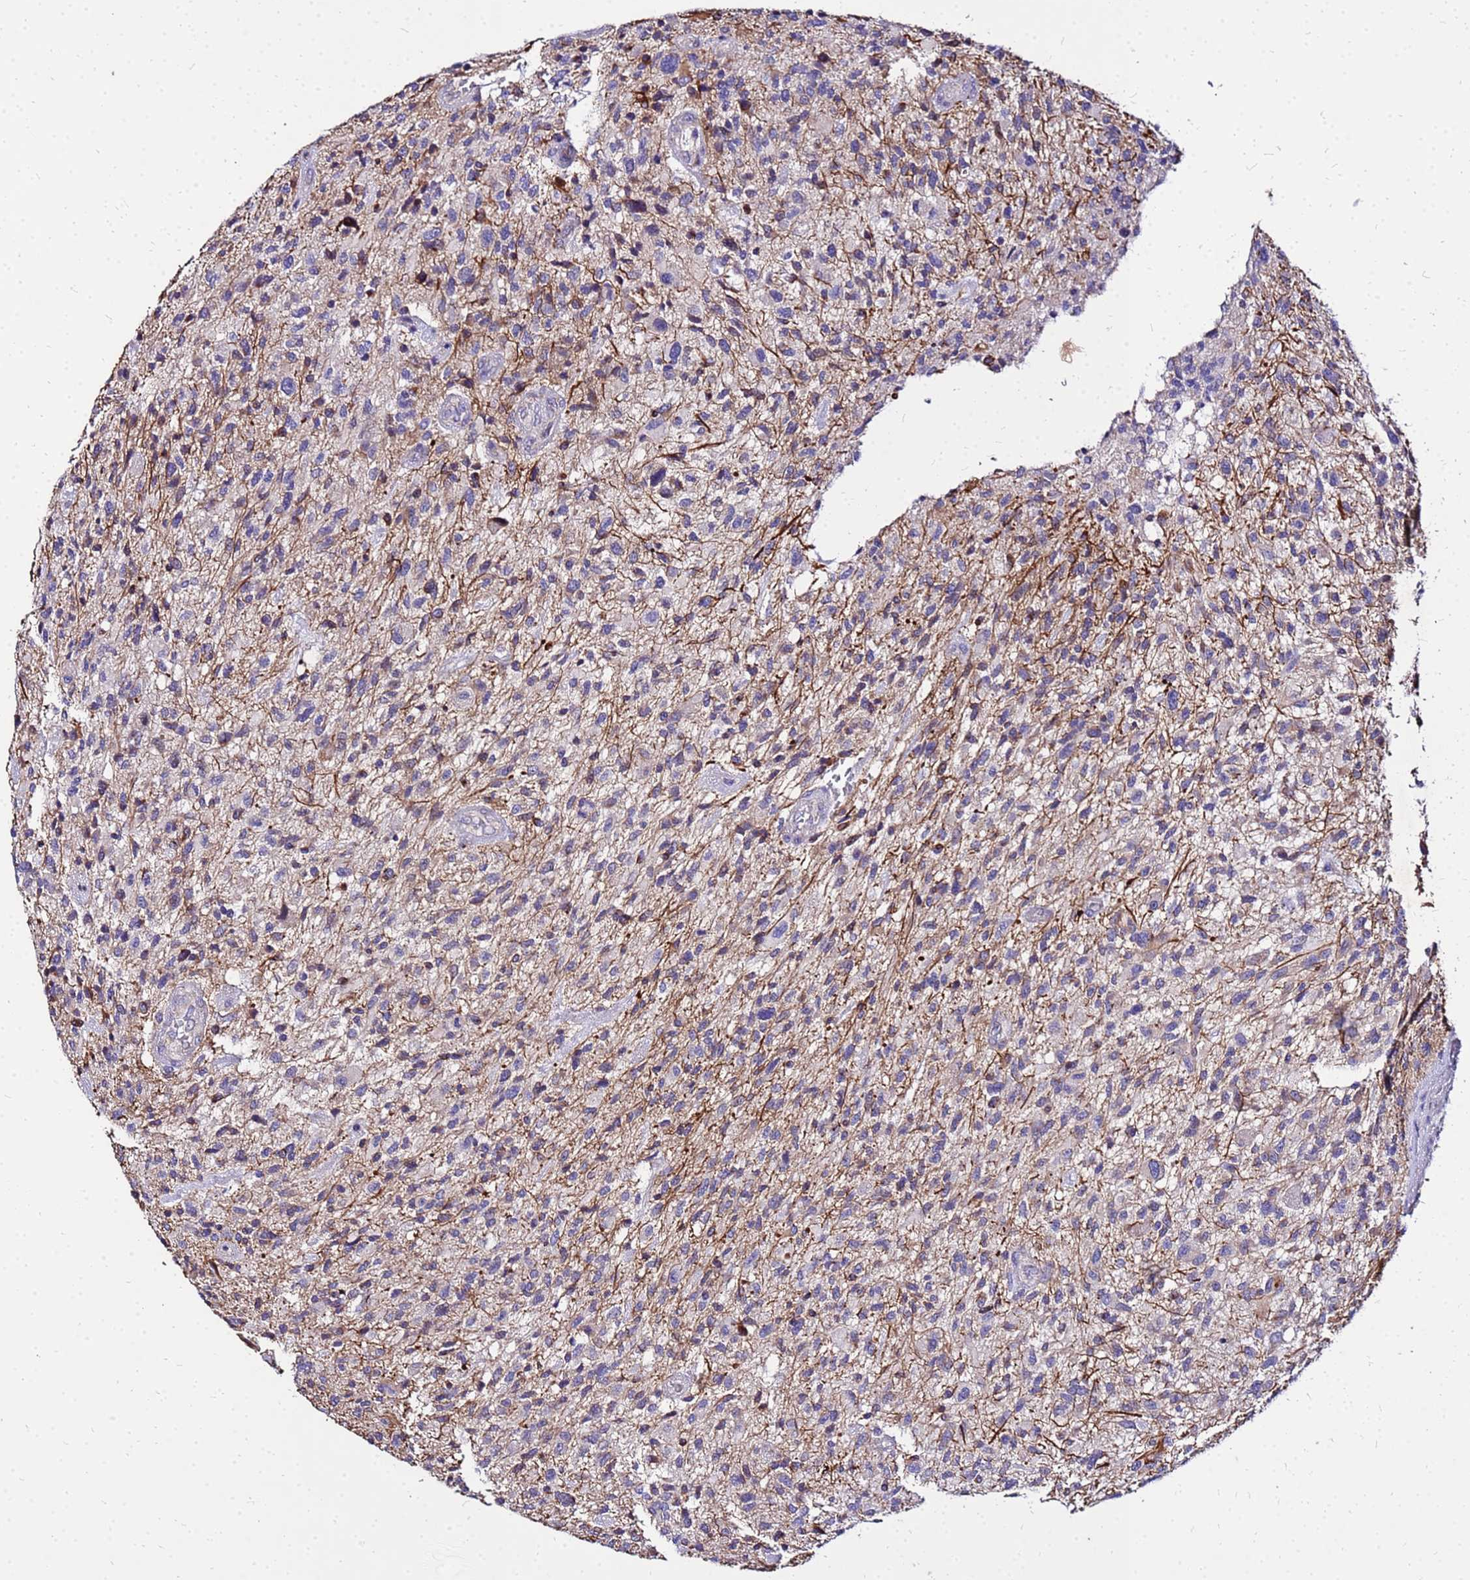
{"staining": {"intensity": "weak", "quantity": "<25%", "location": "cytoplasmic/membranous"}, "tissue": "glioma", "cell_type": "Tumor cells", "image_type": "cancer", "snomed": [{"axis": "morphology", "description": "Glioma, malignant, High grade"}, {"axis": "topography", "description": "Brain"}], "caption": "This is an immunohistochemistry photomicrograph of glioma. There is no expression in tumor cells.", "gene": "COX14", "patient": {"sex": "male", "age": 47}}